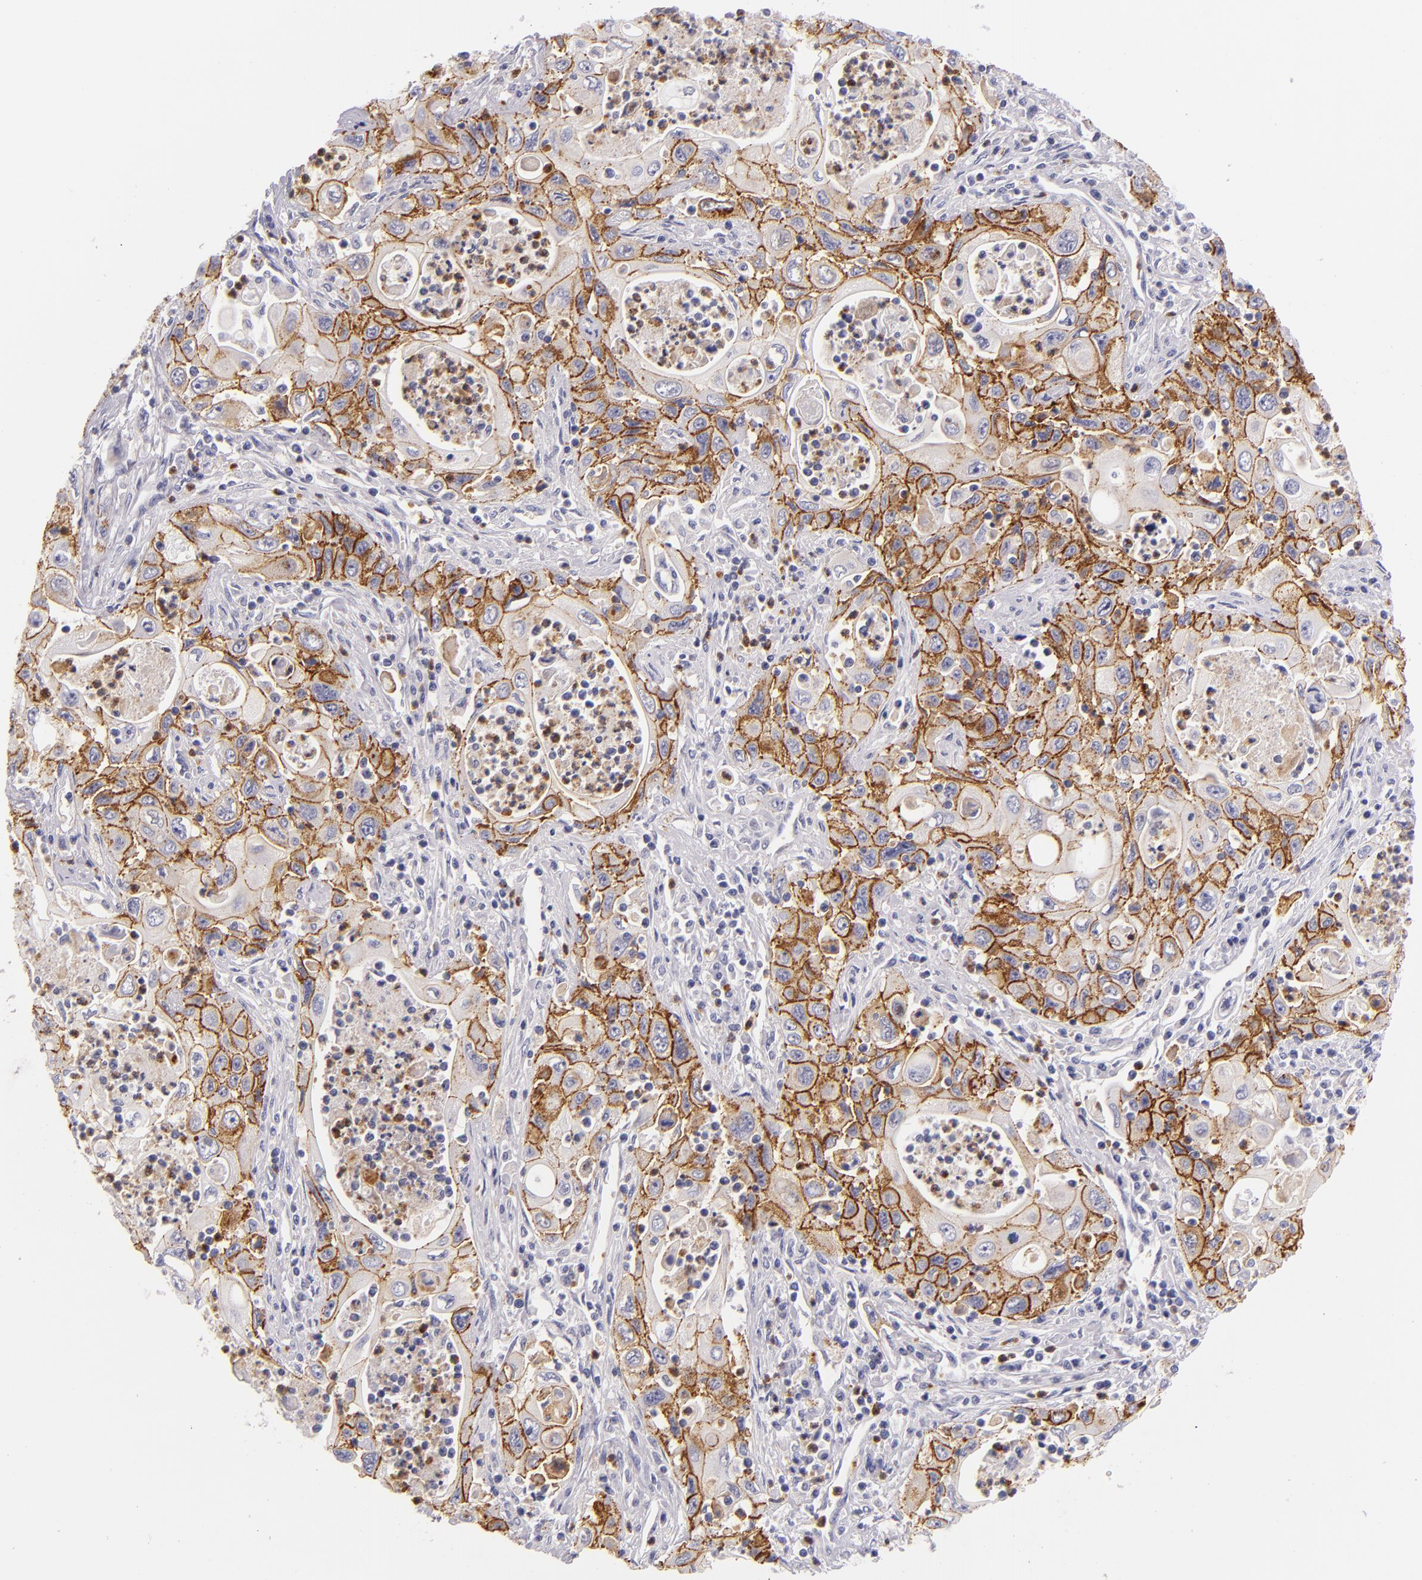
{"staining": {"intensity": "moderate", "quantity": "25%-75%", "location": "cytoplasmic/membranous"}, "tissue": "pancreatic cancer", "cell_type": "Tumor cells", "image_type": "cancer", "snomed": [{"axis": "morphology", "description": "Adenocarcinoma, NOS"}, {"axis": "topography", "description": "Pancreas"}], "caption": "This is a micrograph of immunohistochemistry (IHC) staining of pancreatic adenocarcinoma, which shows moderate positivity in the cytoplasmic/membranous of tumor cells.", "gene": "CDH3", "patient": {"sex": "male", "age": 70}}